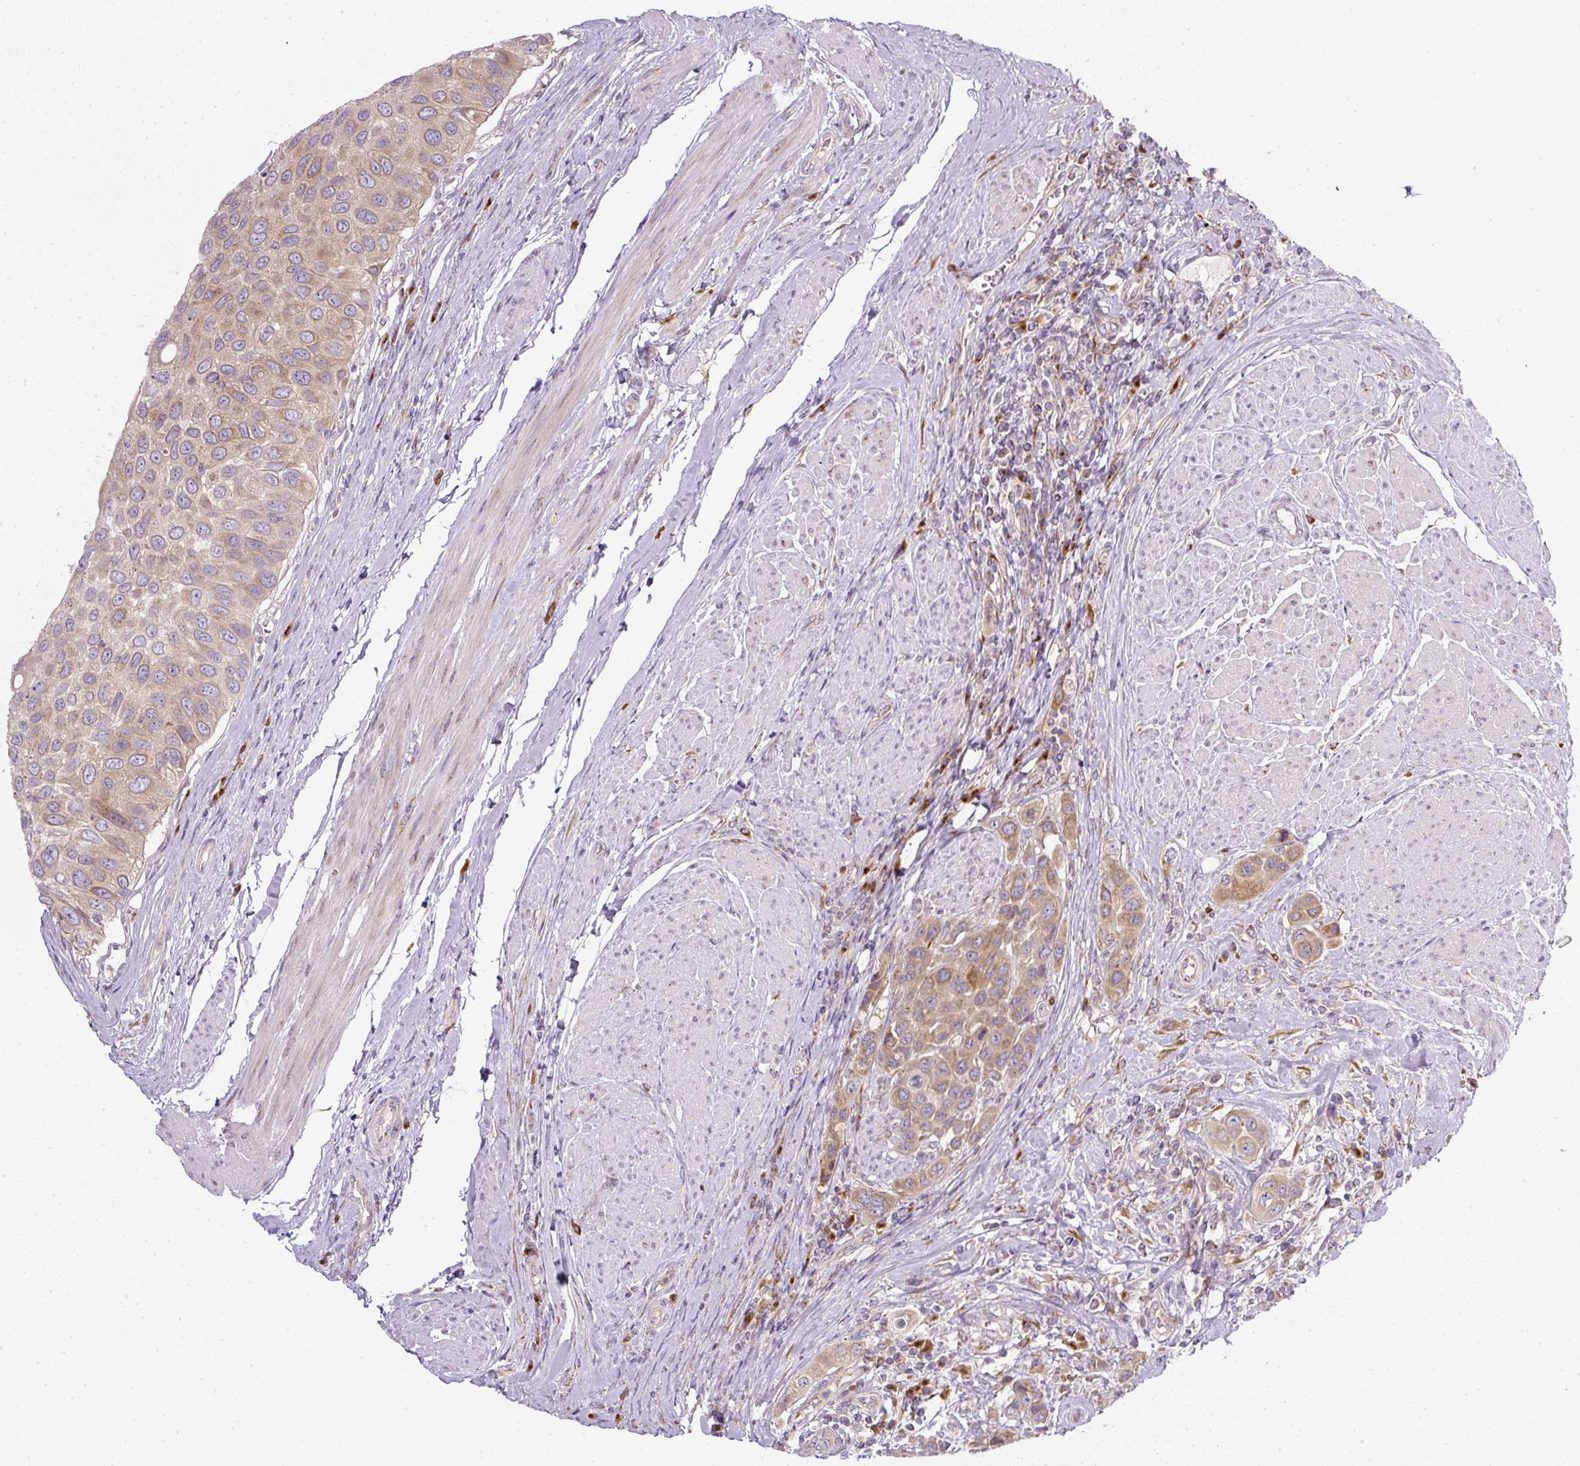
{"staining": {"intensity": "moderate", "quantity": ">75%", "location": "cytoplasmic/membranous"}, "tissue": "urothelial cancer", "cell_type": "Tumor cells", "image_type": "cancer", "snomed": [{"axis": "morphology", "description": "Urothelial carcinoma, High grade"}, {"axis": "topography", "description": "Urinary bladder"}], "caption": "A high-resolution photomicrograph shows immunohistochemistry staining of urothelial cancer, which demonstrates moderate cytoplasmic/membranous positivity in approximately >75% of tumor cells.", "gene": "MLX", "patient": {"sex": "male", "age": 50}}